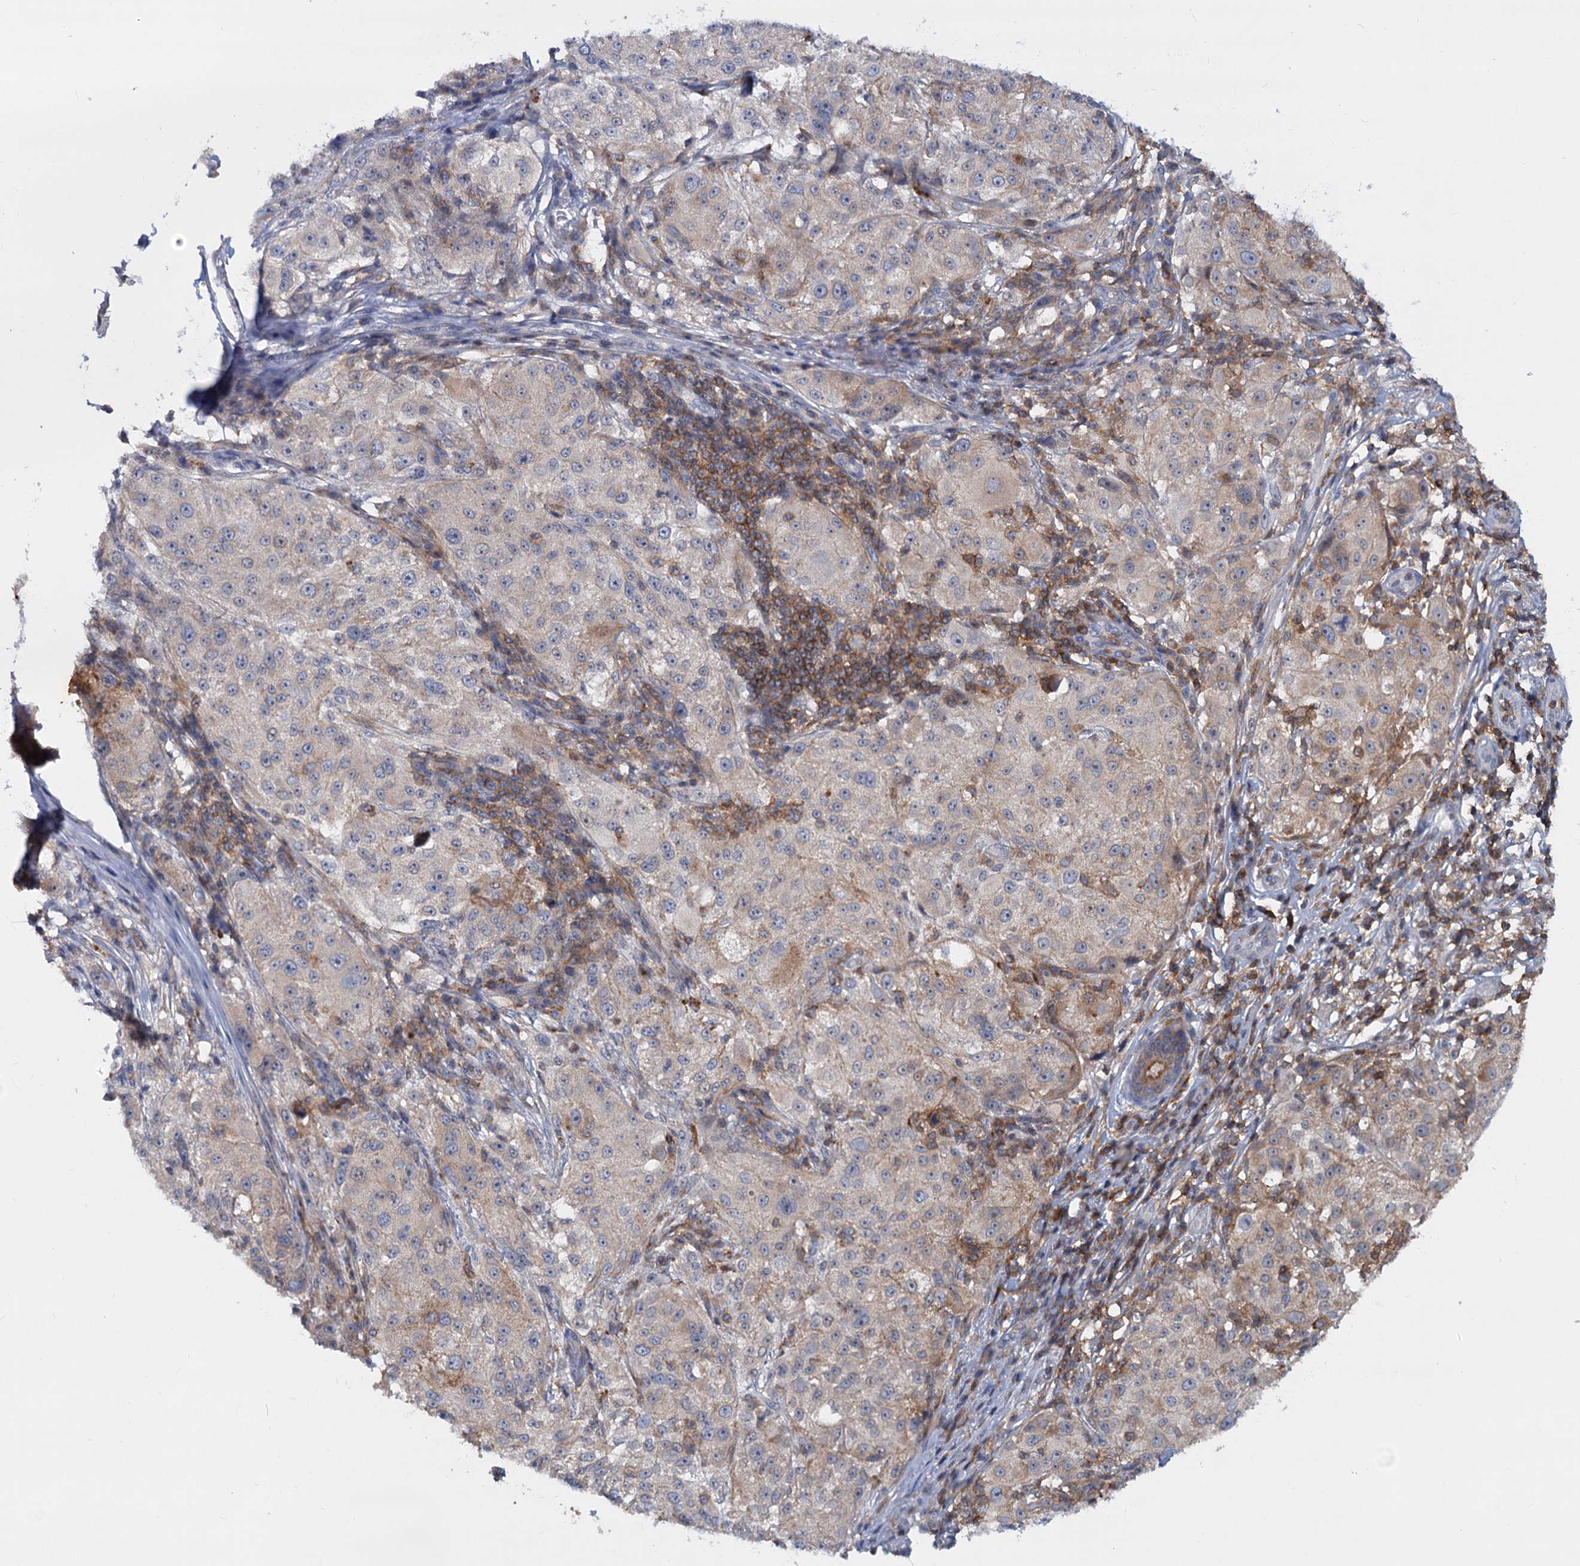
{"staining": {"intensity": "weak", "quantity": "25%-75%", "location": "cytoplasmic/membranous"}, "tissue": "melanoma", "cell_type": "Tumor cells", "image_type": "cancer", "snomed": [{"axis": "morphology", "description": "Necrosis, NOS"}, {"axis": "morphology", "description": "Malignant melanoma, NOS"}, {"axis": "topography", "description": "Skin"}], "caption": "Immunohistochemical staining of human malignant melanoma displays weak cytoplasmic/membranous protein expression in approximately 25%-75% of tumor cells. Immunohistochemistry (ihc) stains the protein in brown and the nuclei are stained blue.", "gene": "LRCH4", "patient": {"sex": "female", "age": 87}}